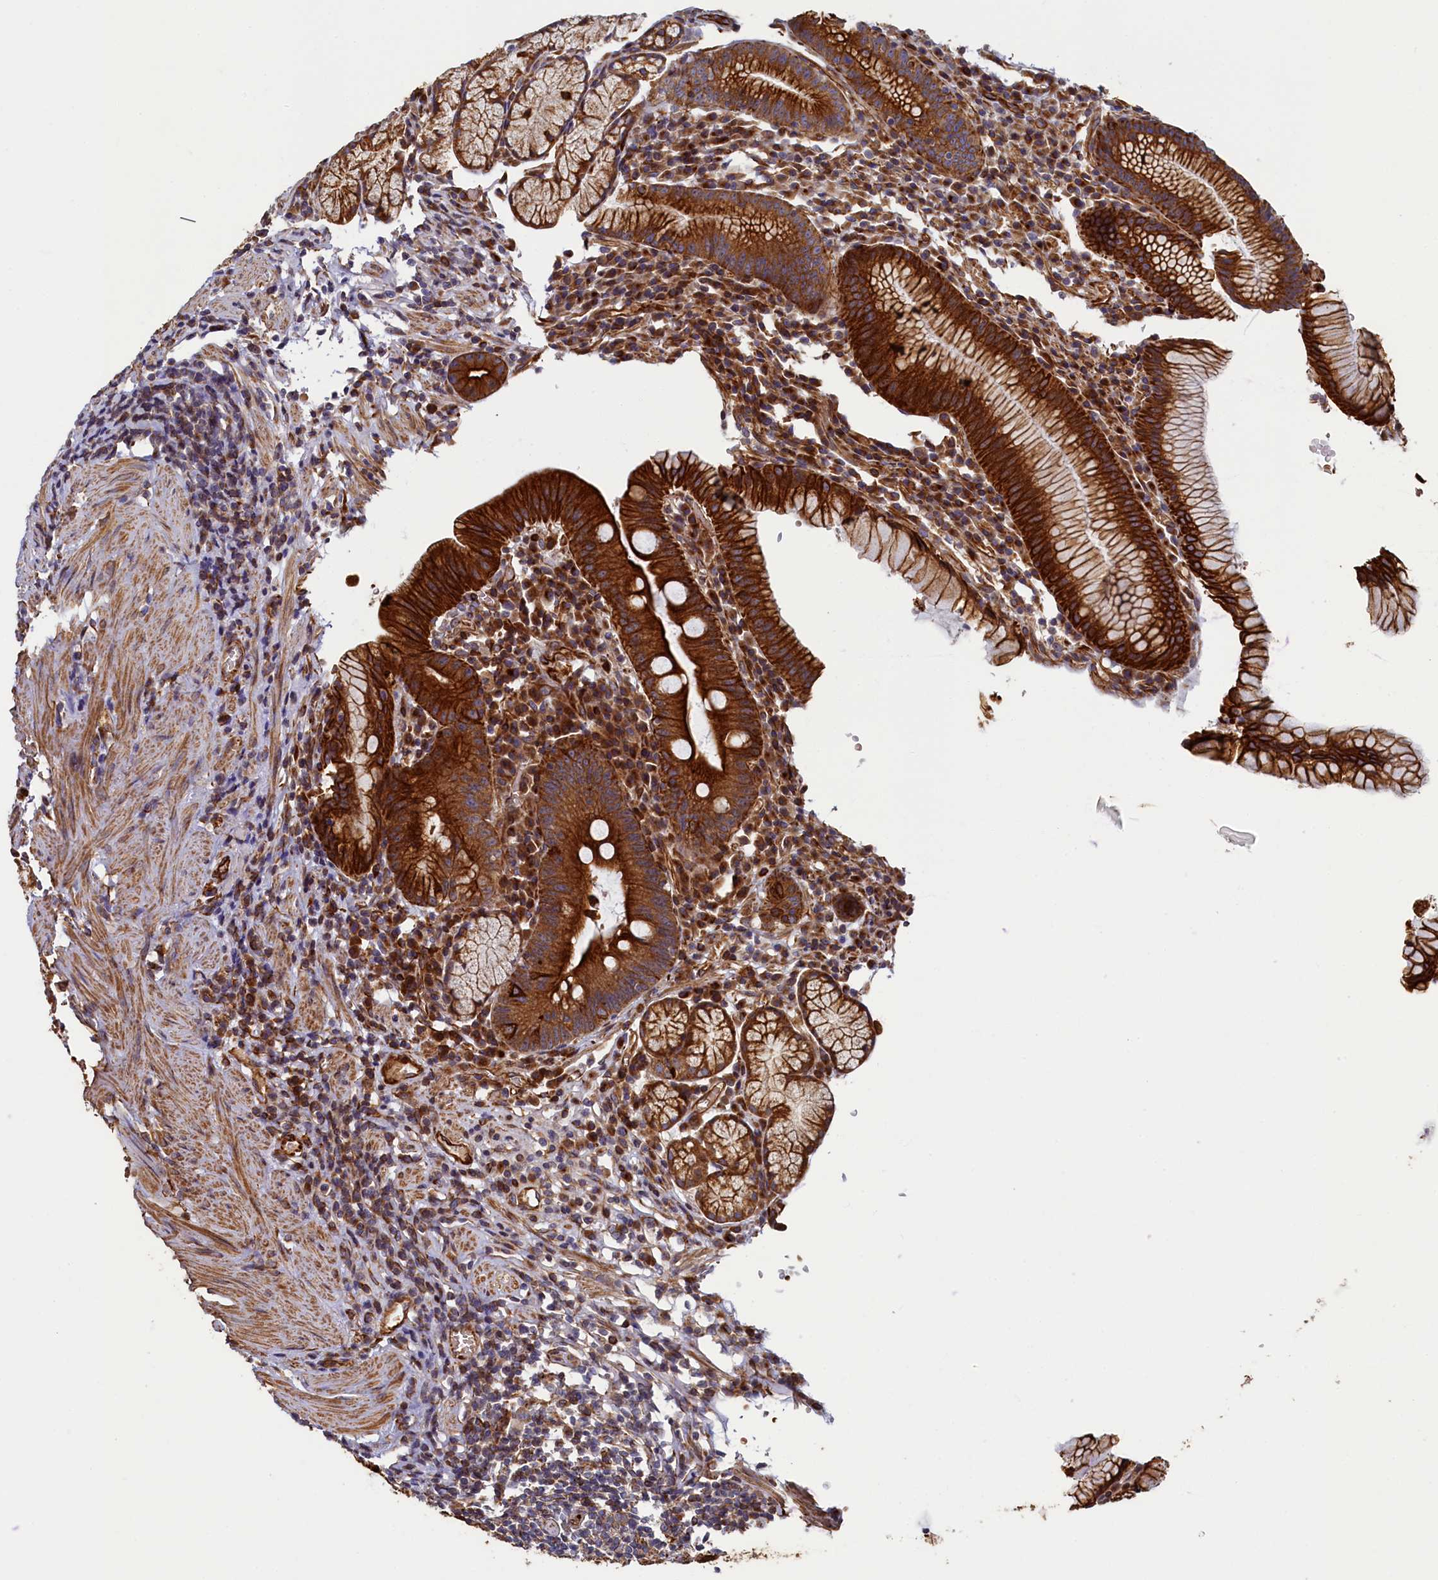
{"staining": {"intensity": "strong", "quantity": ">75%", "location": "cytoplasmic/membranous"}, "tissue": "stomach", "cell_type": "Glandular cells", "image_type": "normal", "snomed": [{"axis": "morphology", "description": "Normal tissue, NOS"}, {"axis": "topography", "description": "Stomach"}], "caption": "Brown immunohistochemical staining in benign stomach displays strong cytoplasmic/membranous staining in about >75% of glandular cells.", "gene": "LRRC57", "patient": {"sex": "male", "age": 55}}